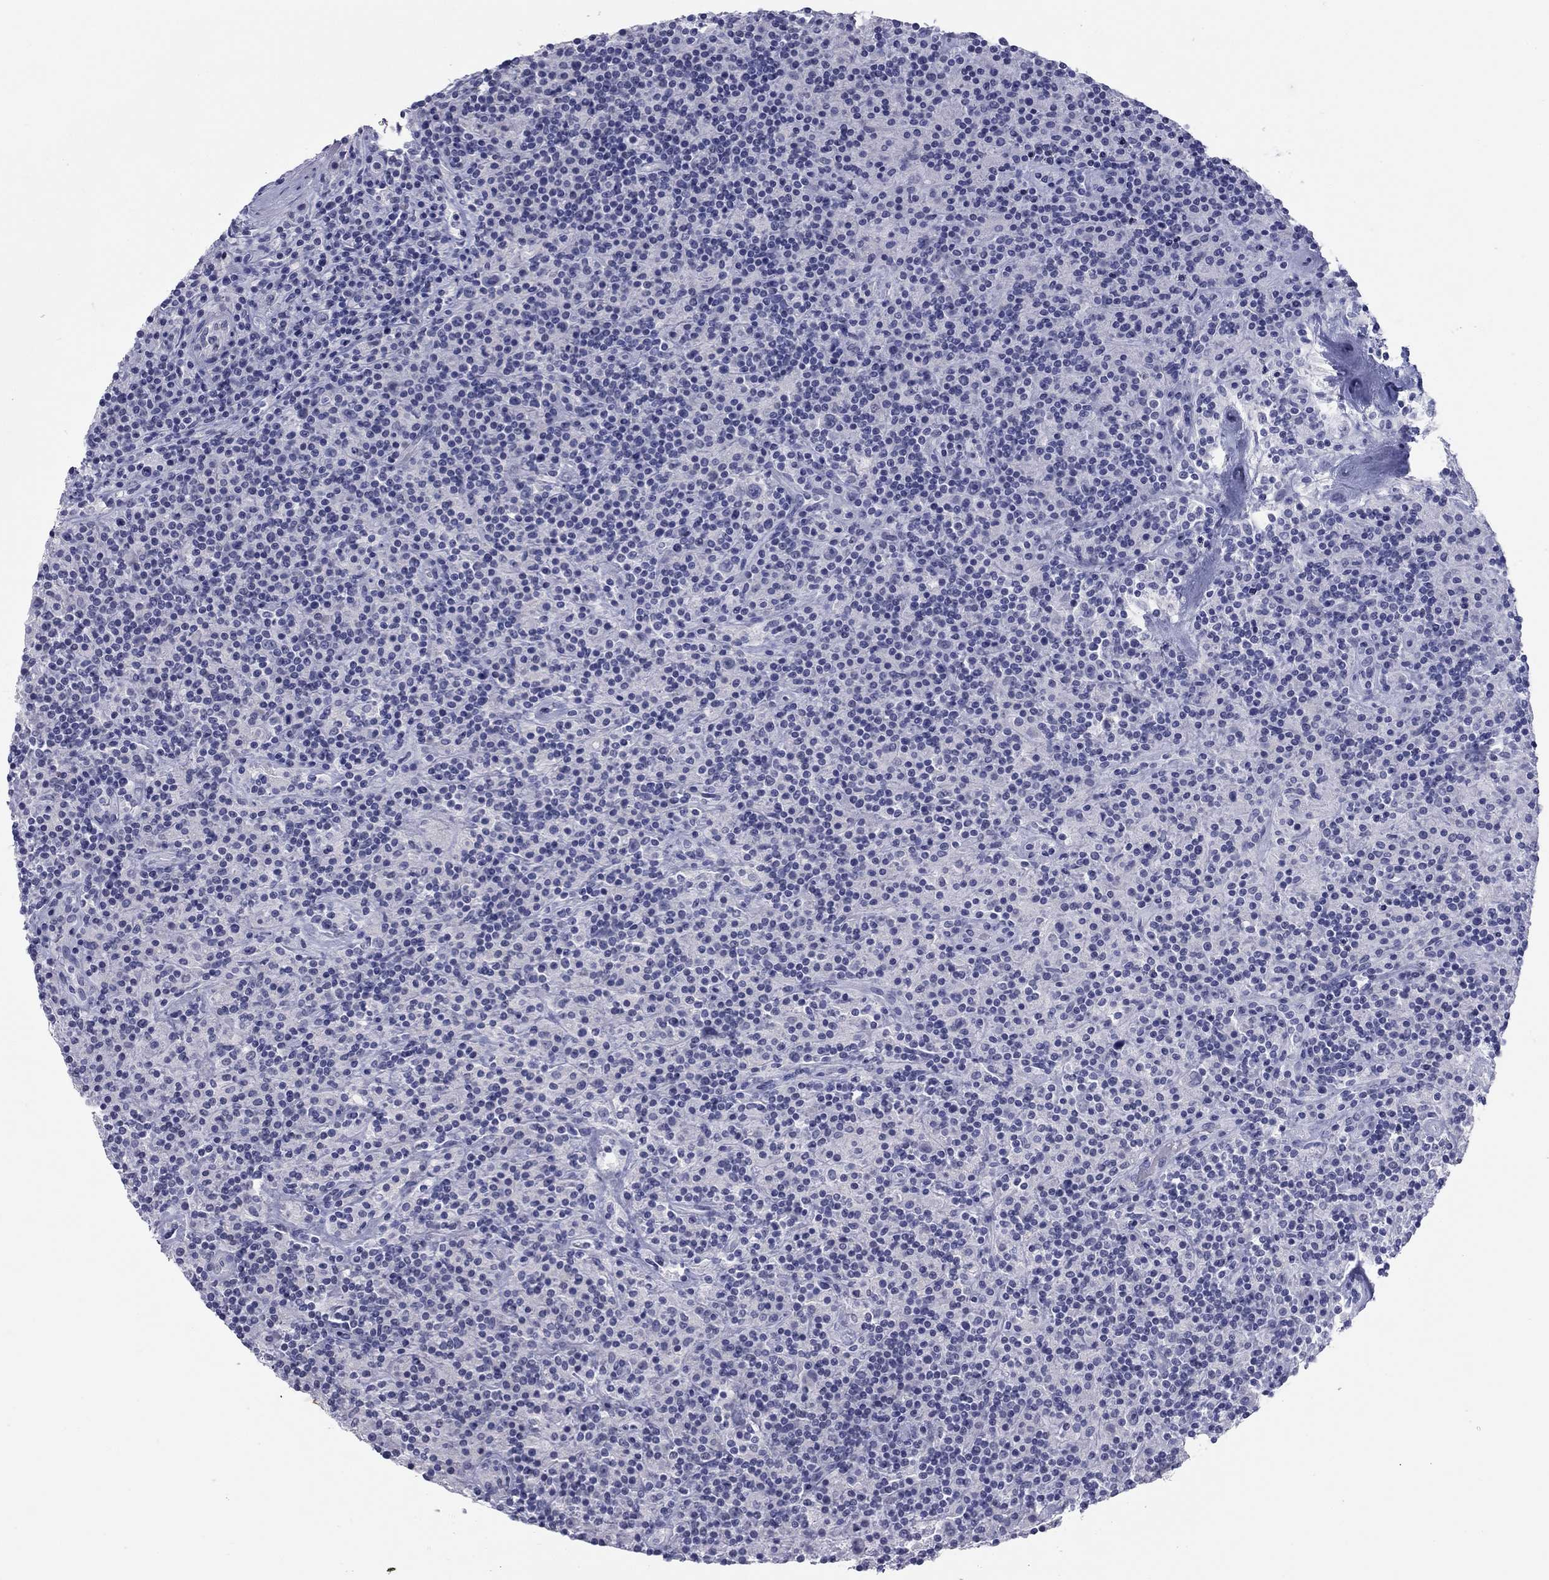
{"staining": {"intensity": "negative", "quantity": "none", "location": "none"}, "tissue": "lymphoma", "cell_type": "Tumor cells", "image_type": "cancer", "snomed": [{"axis": "morphology", "description": "Hodgkin's disease, NOS"}, {"axis": "topography", "description": "Lymph node"}], "caption": "Tumor cells show no significant positivity in Hodgkin's disease.", "gene": "KRT75", "patient": {"sex": "male", "age": 70}}